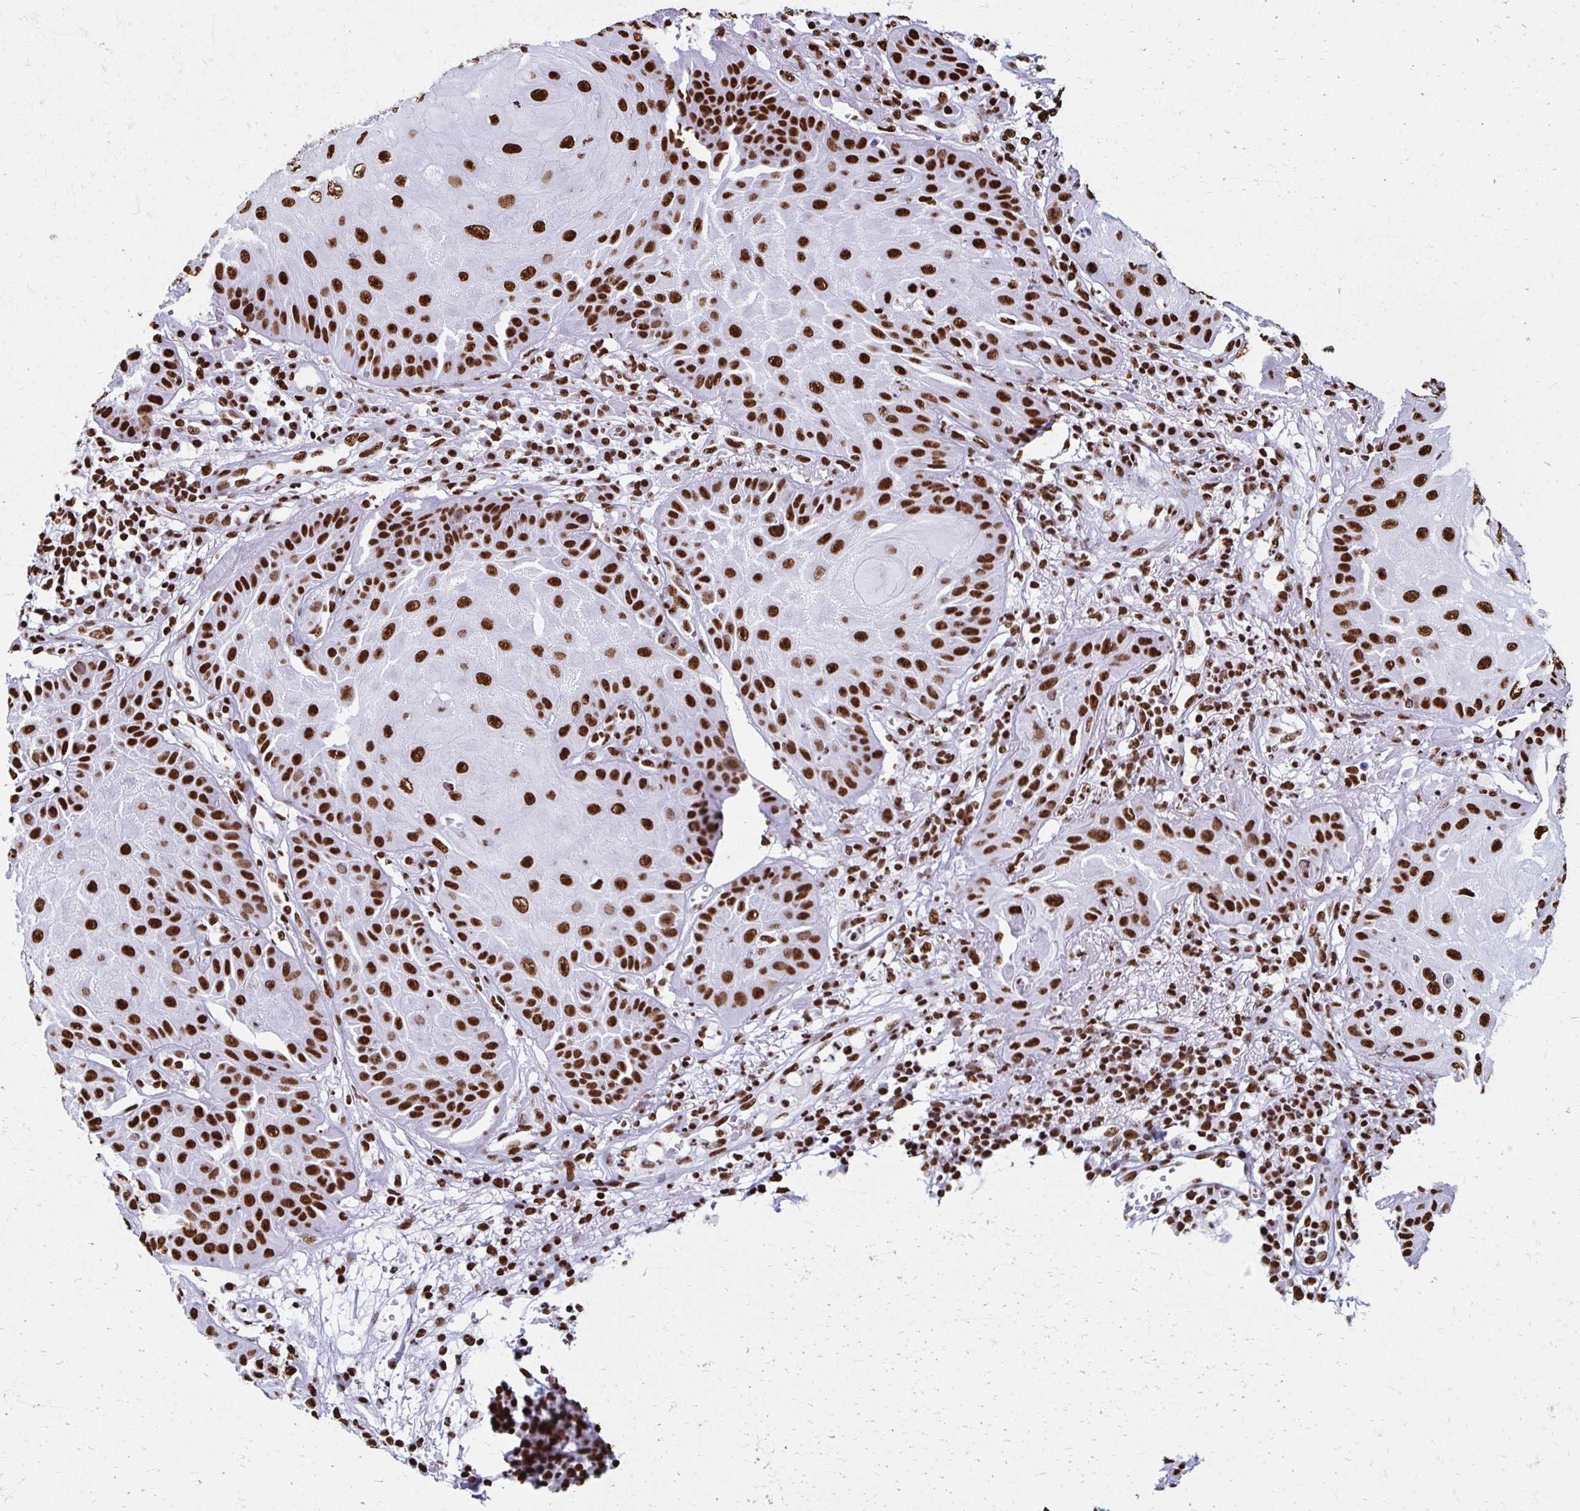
{"staining": {"intensity": "strong", "quantity": ">75%", "location": "nuclear"}, "tissue": "skin cancer", "cell_type": "Tumor cells", "image_type": "cancer", "snomed": [{"axis": "morphology", "description": "Squamous cell carcinoma, NOS"}, {"axis": "topography", "description": "Skin"}], "caption": "Immunohistochemical staining of skin cancer (squamous cell carcinoma) displays high levels of strong nuclear protein positivity in about >75% of tumor cells.", "gene": "NONO", "patient": {"sex": "male", "age": 70}}